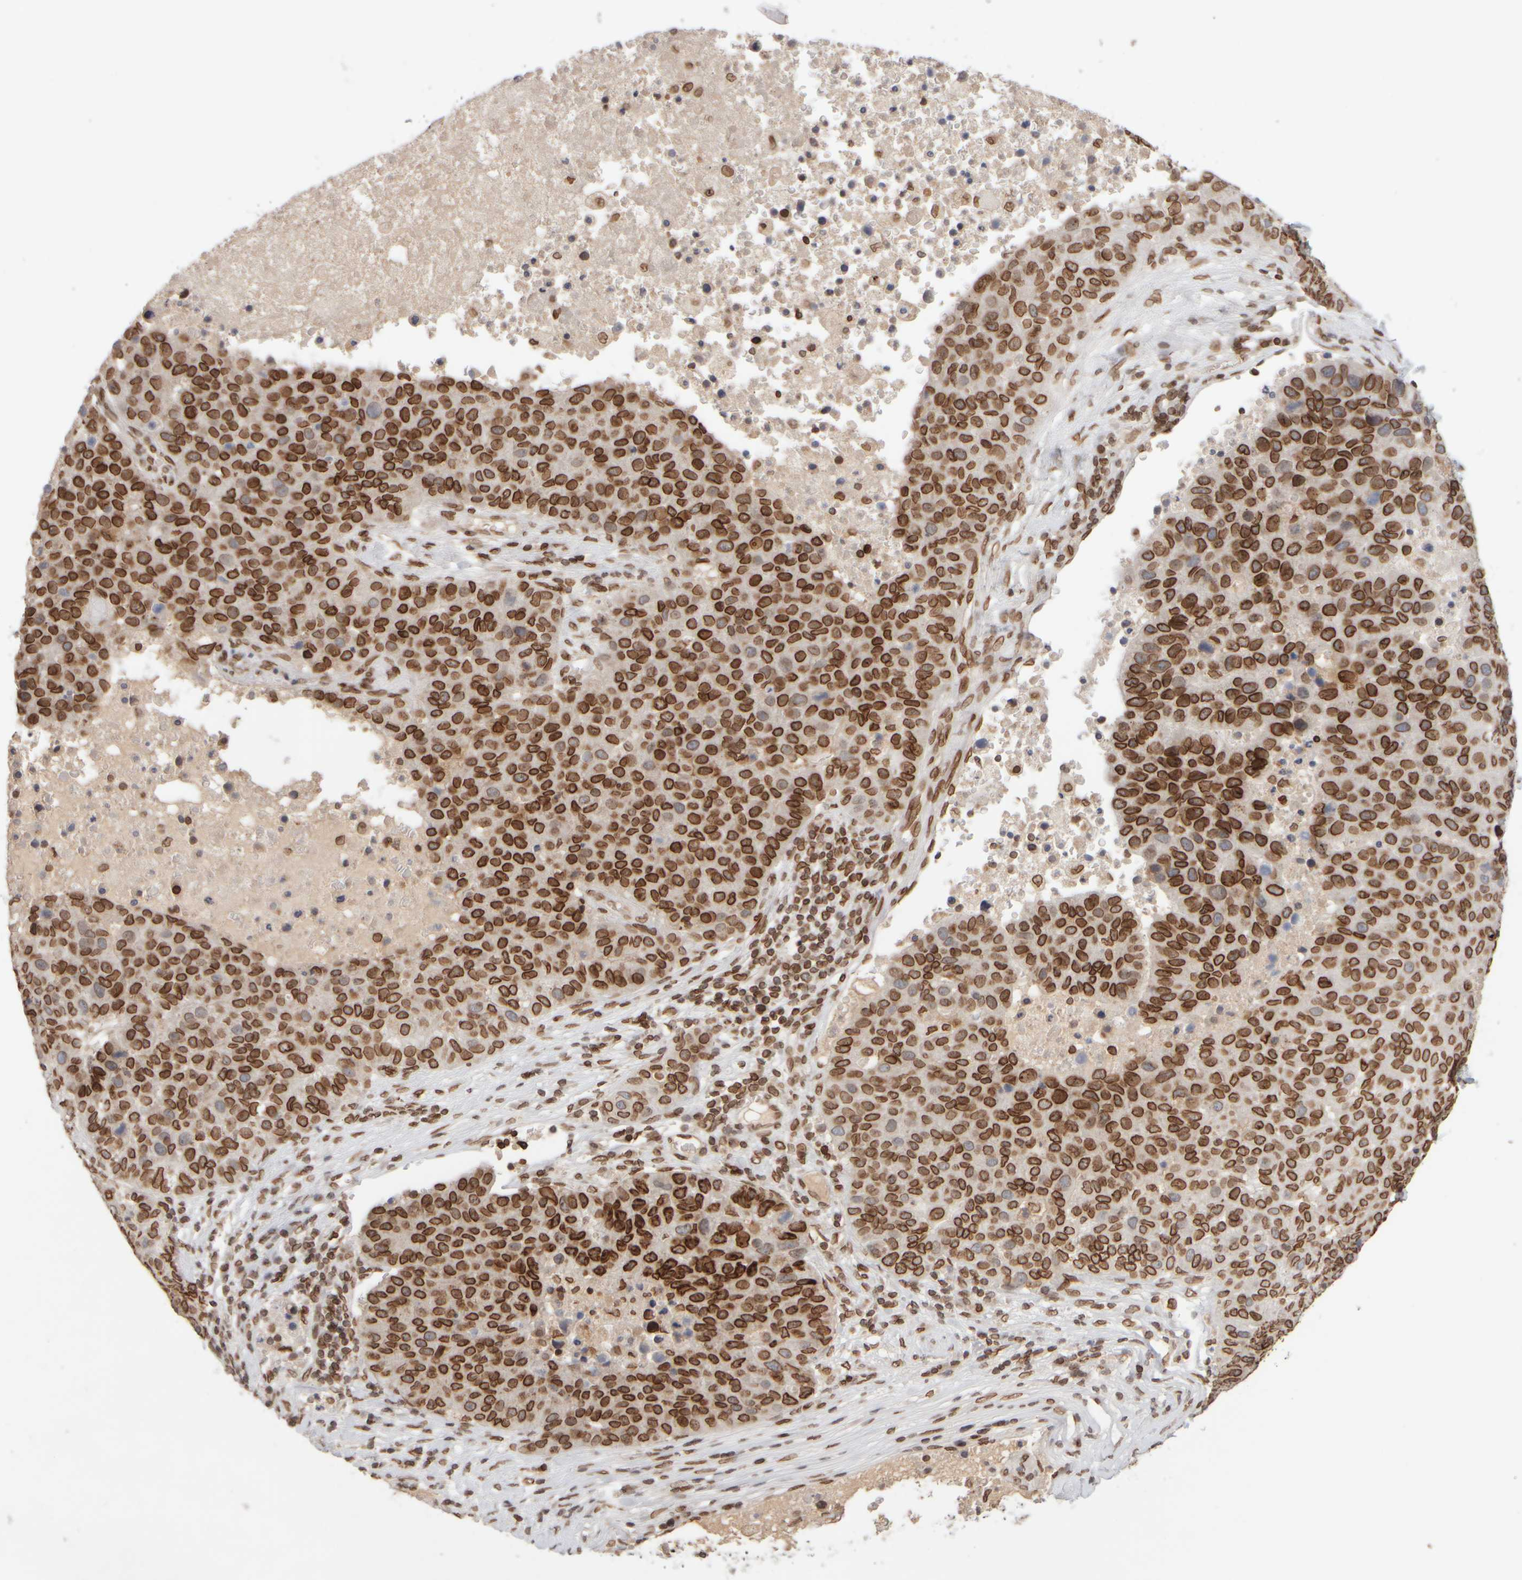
{"staining": {"intensity": "strong", "quantity": ">75%", "location": "cytoplasmic/membranous,nuclear"}, "tissue": "pancreatic cancer", "cell_type": "Tumor cells", "image_type": "cancer", "snomed": [{"axis": "morphology", "description": "Adenocarcinoma, NOS"}, {"axis": "topography", "description": "Pancreas"}], "caption": "Immunohistochemistry photomicrograph of neoplastic tissue: human pancreatic adenocarcinoma stained using immunohistochemistry displays high levels of strong protein expression localized specifically in the cytoplasmic/membranous and nuclear of tumor cells, appearing as a cytoplasmic/membranous and nuclear brown color.", "gene": "ZC3HC1", "patient": {"sex": "female", "age": 61}}